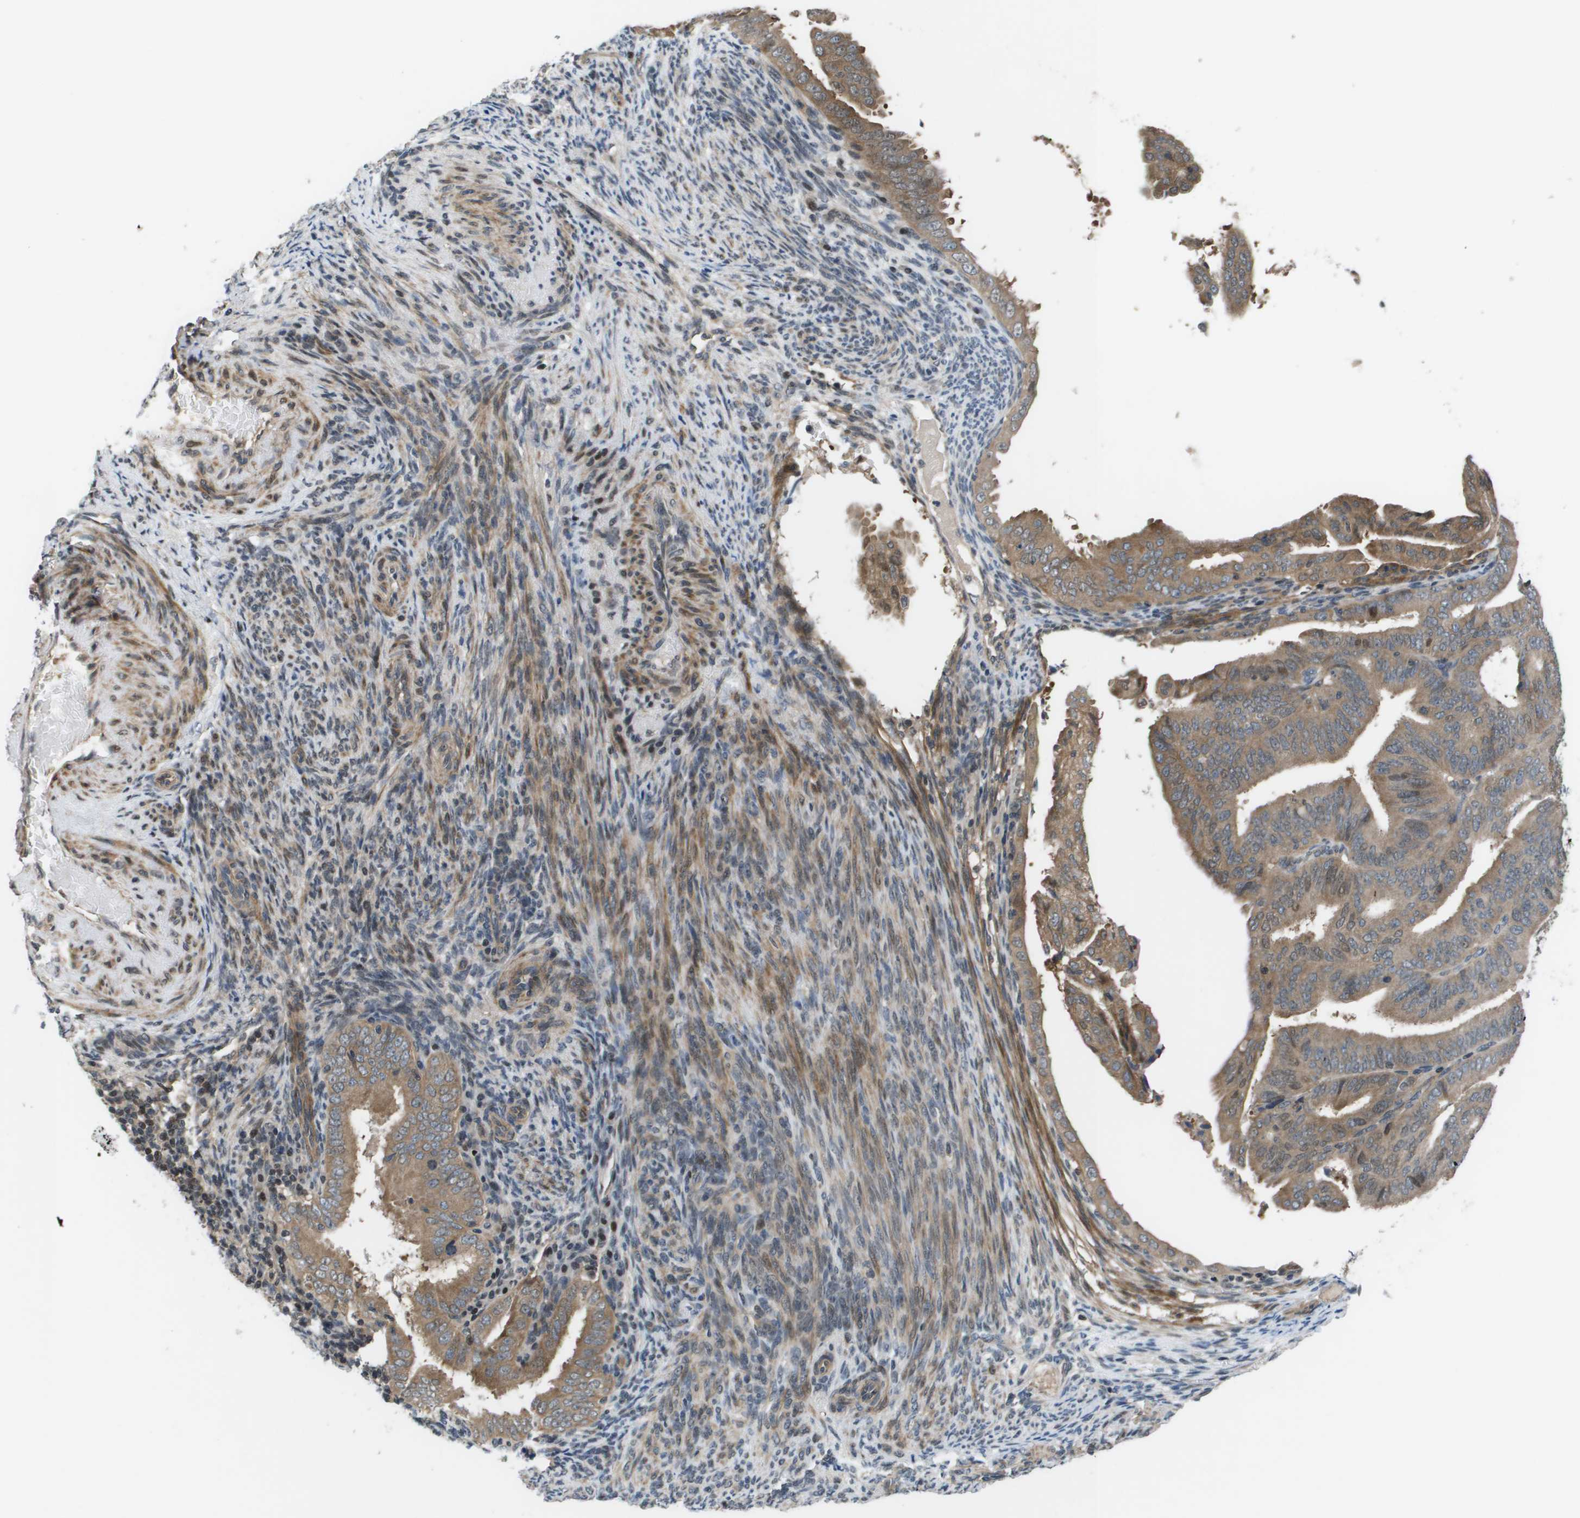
{"staining": {"intensity": "moderate", "quantity": ">75%", "location": "cytoplasmic/membranous,nuclear"}, "tissue": "endometrial cancer", "cell_type": "Tumor cells", "image_type": "cancer", "snomed": [{"axis": "morphology", "description": "Adenocarcinoma, NOS"}, {"axis": "topography", "description": "Endometrium"}], "caption": "DAB (3,3'-diaminobenzidine) immunohistochemical staining of human adenocarcinoma (endometrial) exhibits moderate cytoplasmic/membranous and nuclear protein positivity in approximately >75% of tumor cells.", "gene": "ENPP5", "patient": {"sex": "female", "age": 58}}